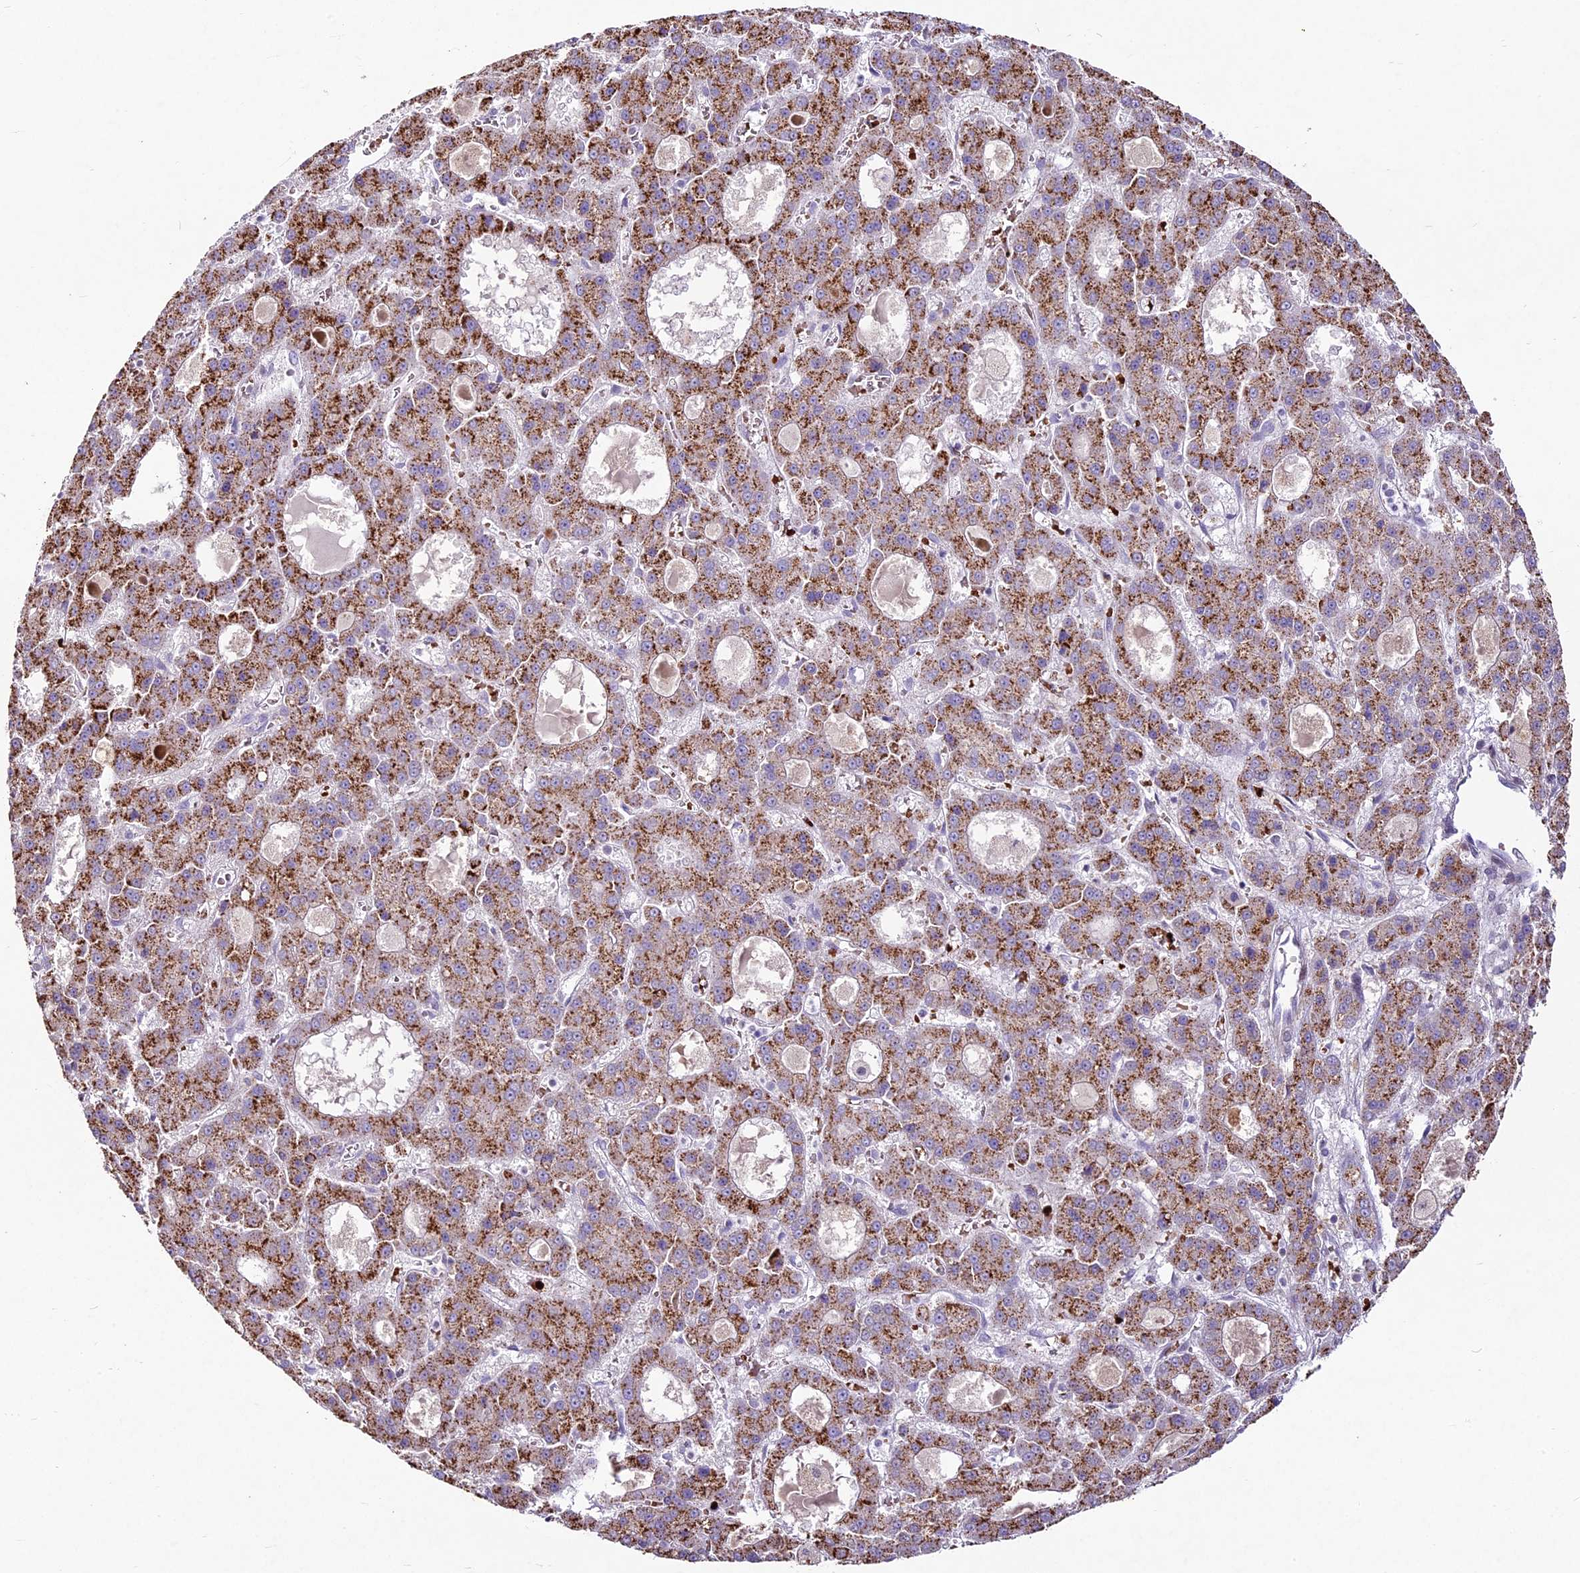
{"staining": {"intensity": "moderate", "quantity": ">75%", "location": "cytoplasmic/membranous"}, "tissue": "liver cancer", "cell_type": "Tumor cells", "image_type": "cancer", "snomed": [{"axis": "morphology", "description": "Carcinoma, Hepatocellular, NOS"}, {"axis": "topography", "description": "Liver"}], "caption": "There is medium levels of moderate cytoplasmic/membranous staining in tumor cells of hepatocellular carcinoma (liver), as demonstrated by immunohistochemical staining (brown color).", "gene": "SUSD3", "patient": {"sex": "male", "age": 70}}